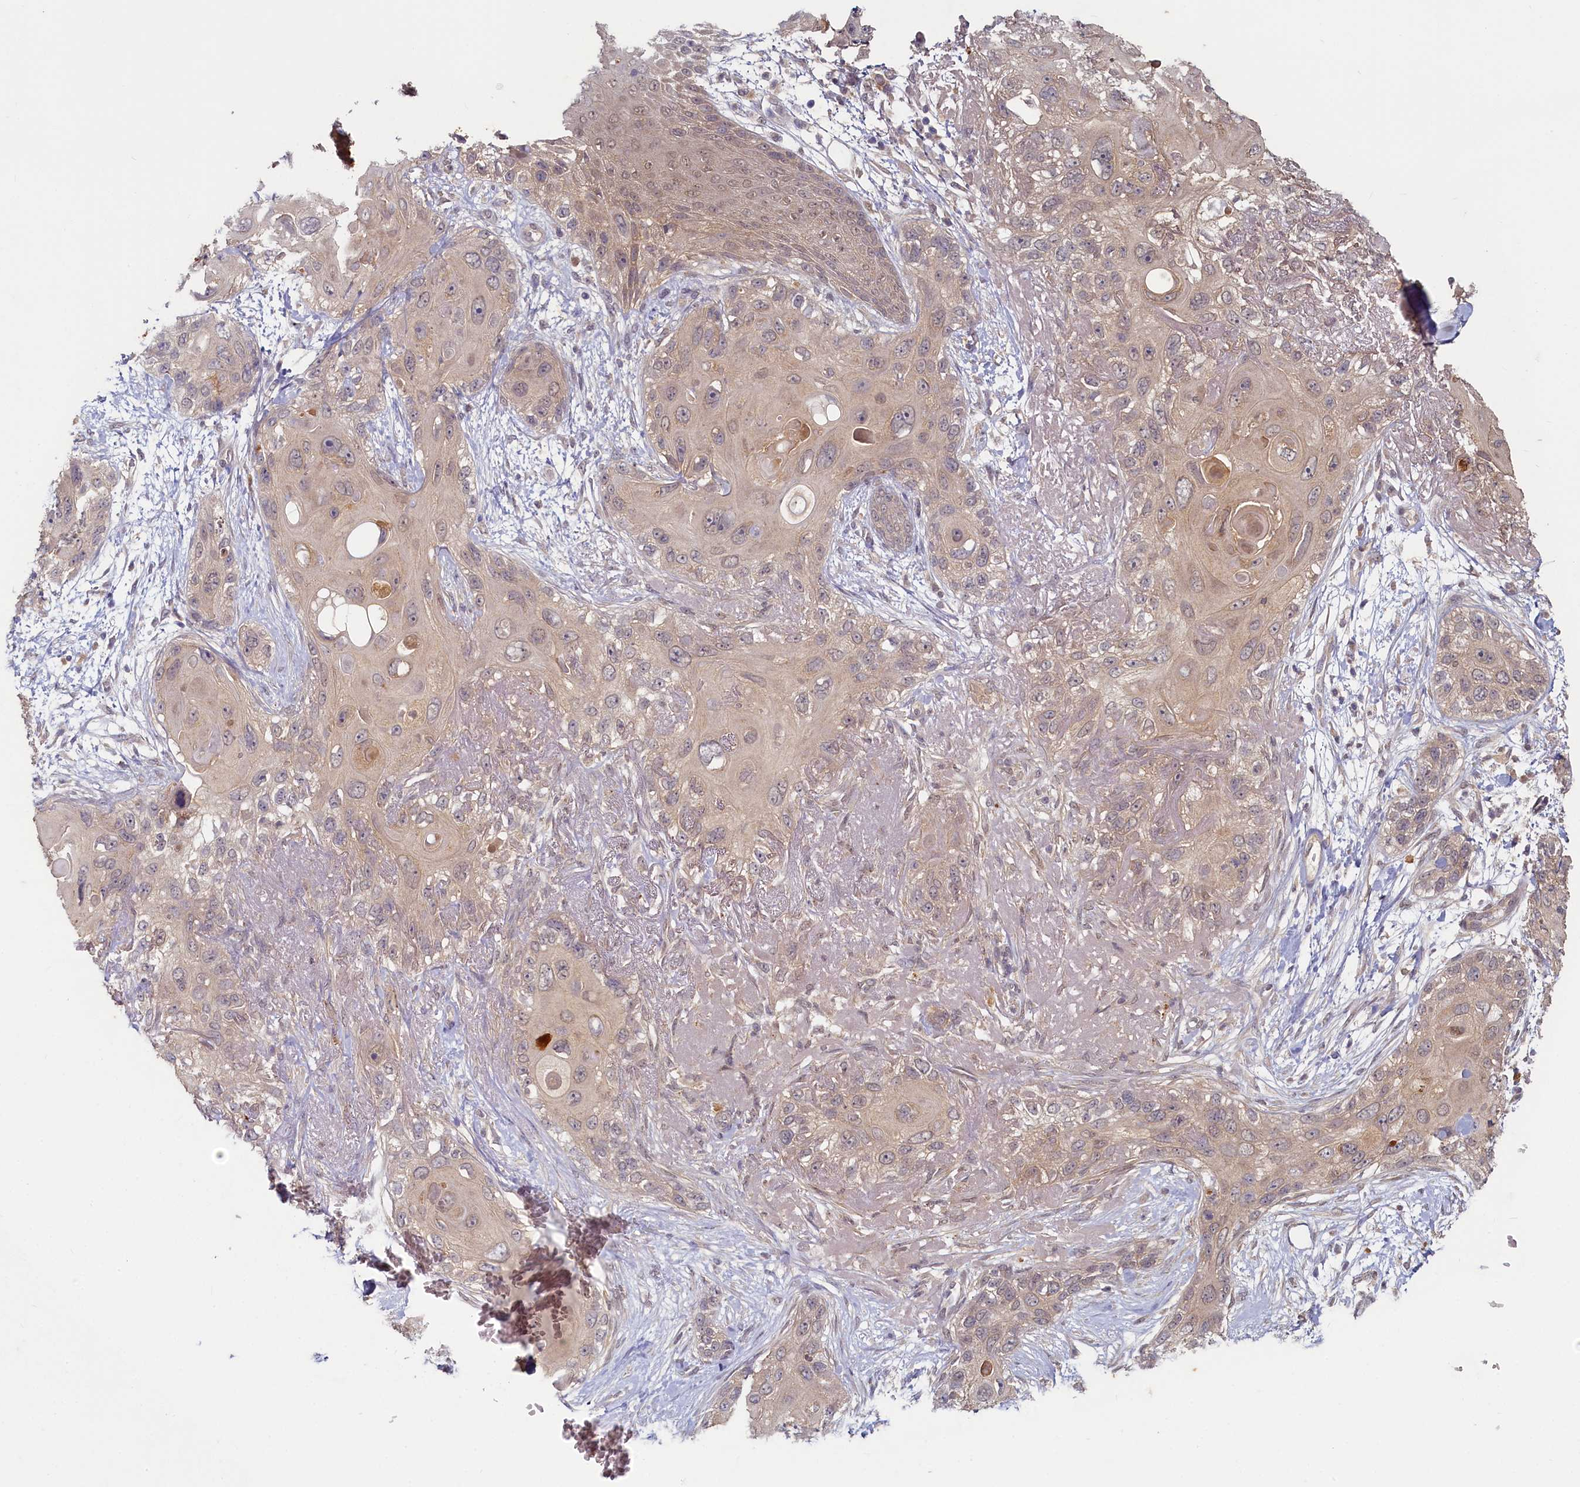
{"staining": {"intensity": "weak", "quantity": ">75%", "location": "cytoplasmic/membranous"}, "tissue": "skin cancer", "cell_type": "Tumor cells", "image_type": "cancer", "snomed": [{"axis": "morphology", "description": "Normal tissue, NOS"}, {"axis": "morphology", "description": "Squamous cell carcinoma, NOS"}, {"axis": "topography", "description": "Skin"}], "caption": "Skin cancer was stained to show a protein in brown. There is low levels of weak cytoplasmic/membranous positivity in approximately >75% of tumor cells.", "gene": "HERC3", "patient": {"sex": "male", "age": 72}}